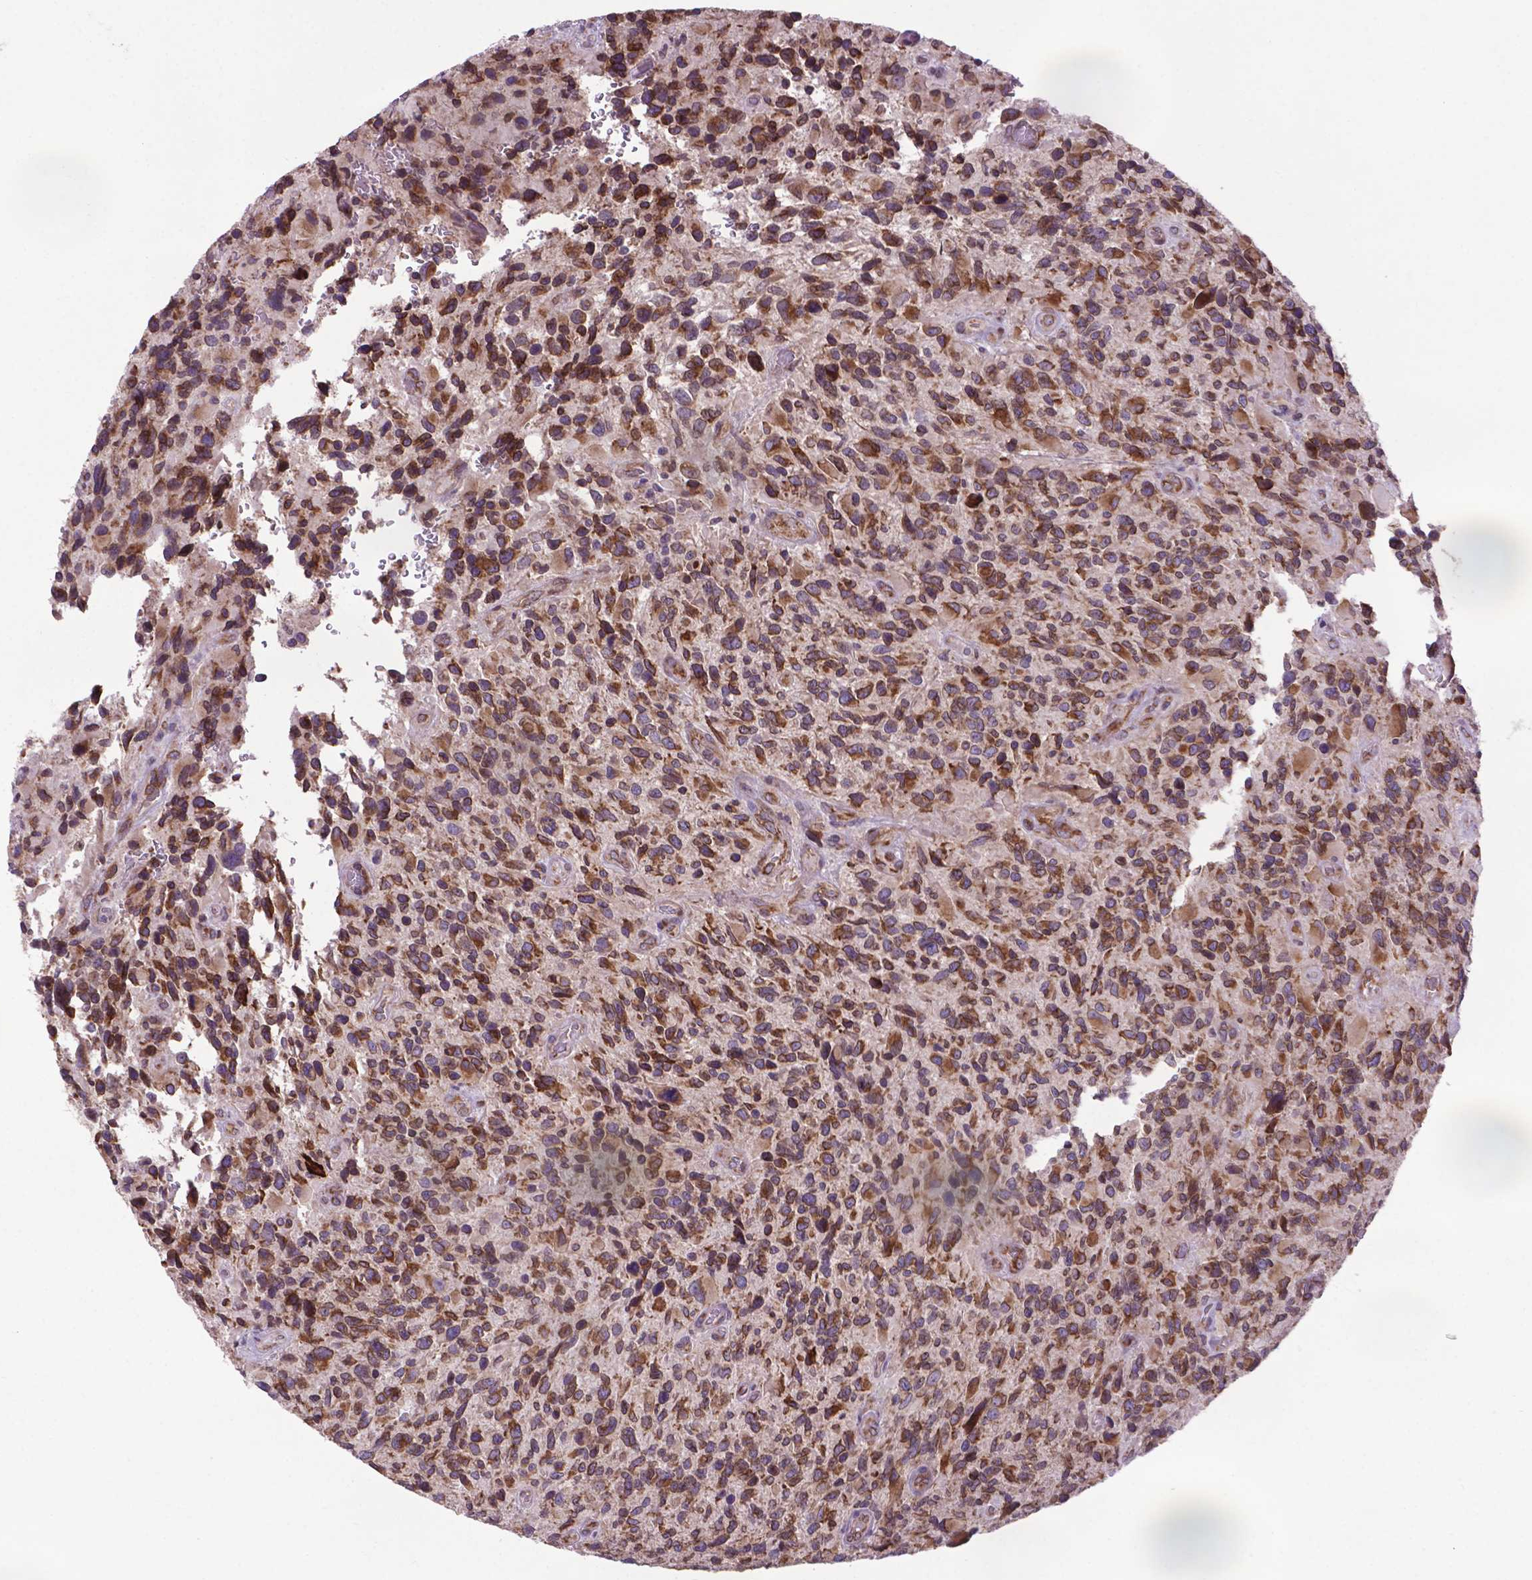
{"staining": {"intensity": "moderate", "quantity": ">75%", "location": "cytoplasmic/membranous"}, "tissue": "glioma", "cell_type": "Tumor cells", "image_type": "cancer", "snomed": [{"axis": "morphology", "description": "Glioma, malignant, High grade"}, {"axis": "topography", "description": "Brain"}], "caption": "This micrograph demonstrates glioma stained with immunohistochemistry to label a protein in brown. The cytoplasmic/membranous of tumor cells show moderate positivity for the protein. Nuclei are counter-stained blue.", "gene": "WDR83OS", "patient": {"sex": "male", "age": 46}}